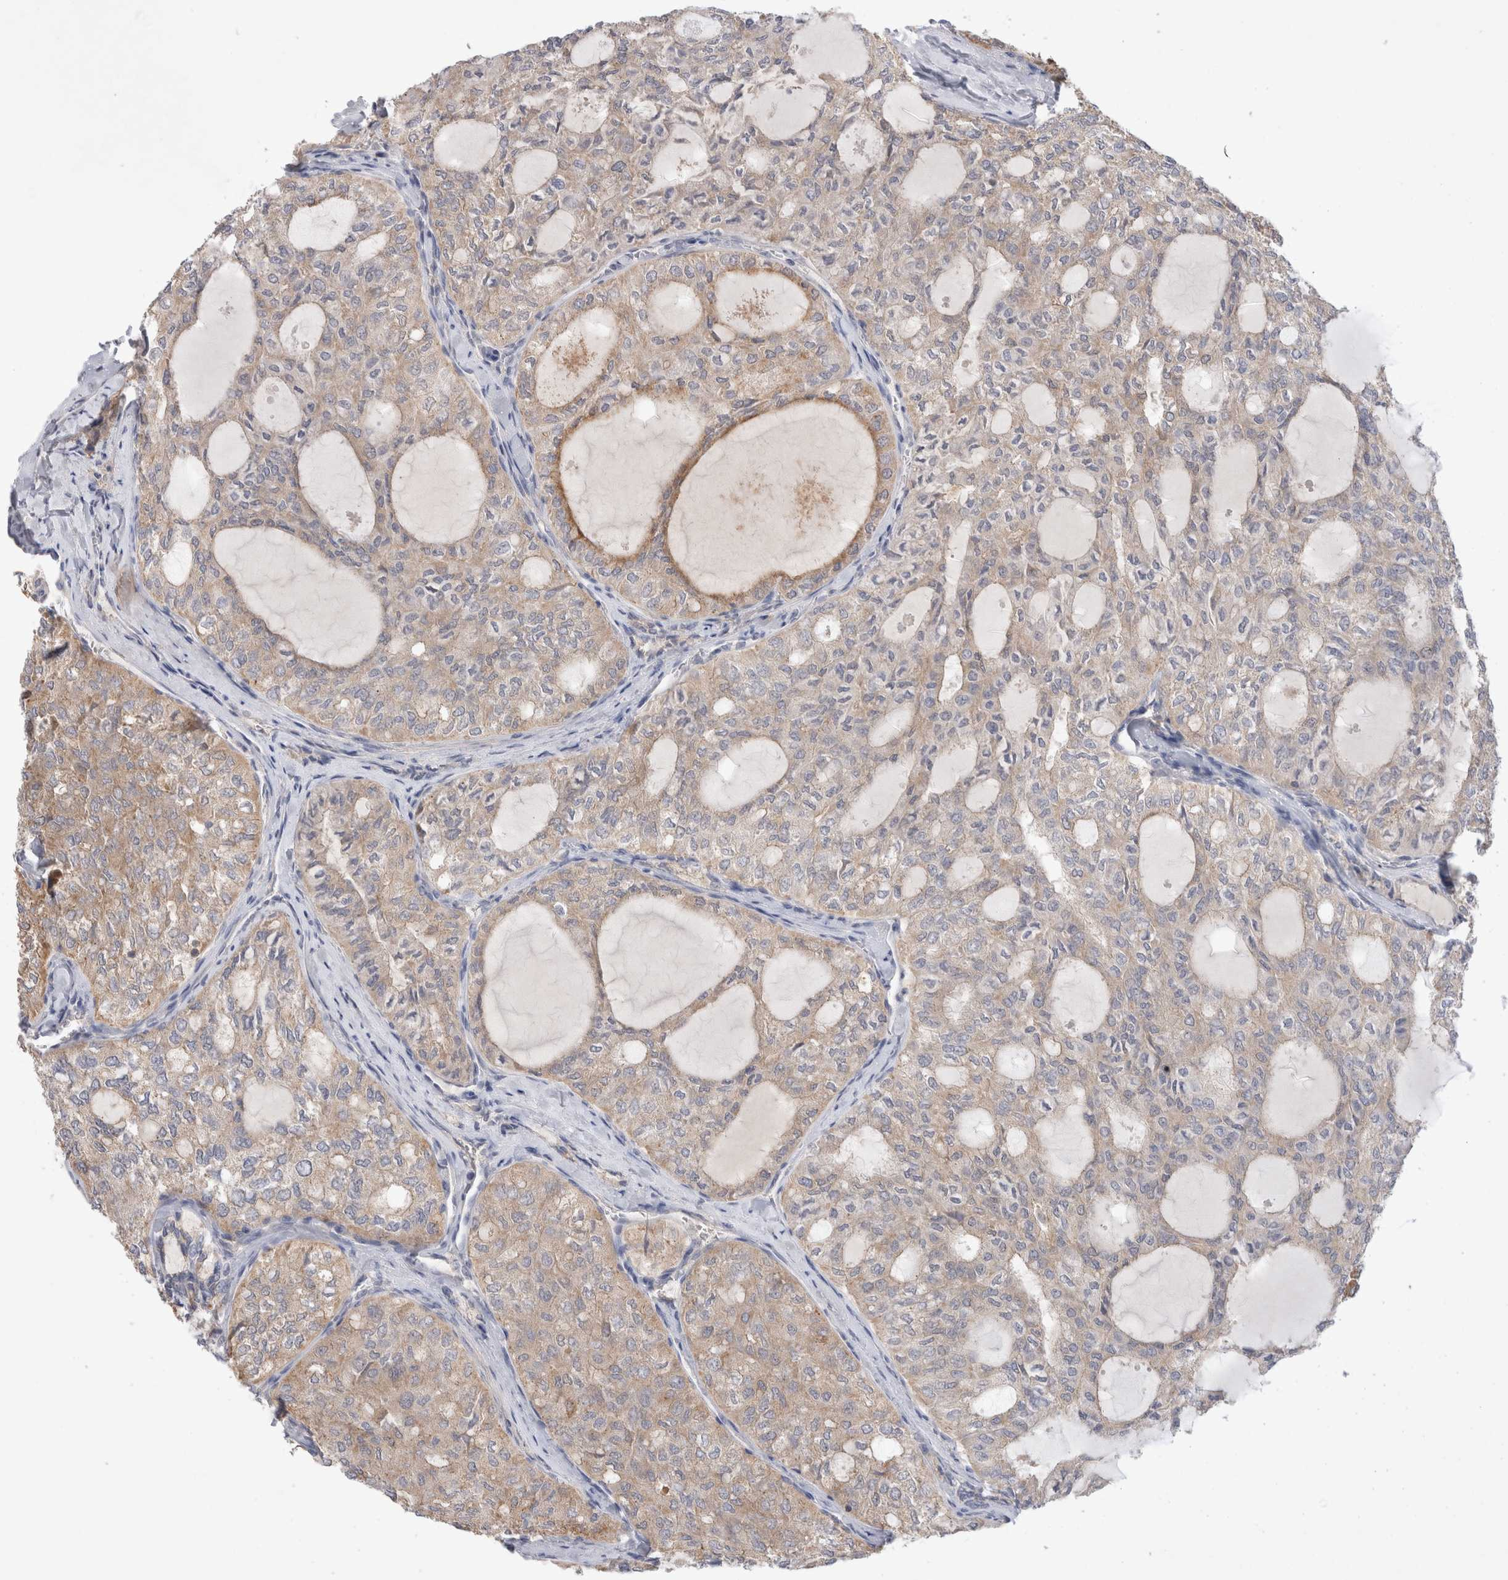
{"staining": {"intensity": "weak", "quantity": ">75%", "location": "cytoplasmic/membranous"}, "tissue": "thyroid cancer", "cell_type": "Tumor cells", "image_type": "cancer", "snomed": [{"axis": "morphology", "description": "Follicular adenoma carcinoma, NOS"}, {"axis": "topography", "description": "Thyroid gland"}], "caption": "Brown immunohistochemical staining in human thyroid cancer demonstrates weak cytoplasmic/membranous positivity in about >75% of tumor cells. (DAB (3,3'-diaminobenzidine) = brown stain, brightfield microscopy at high magnification).", "gene": "IFT74", "patient": {"sex": "male", "age": 75}}